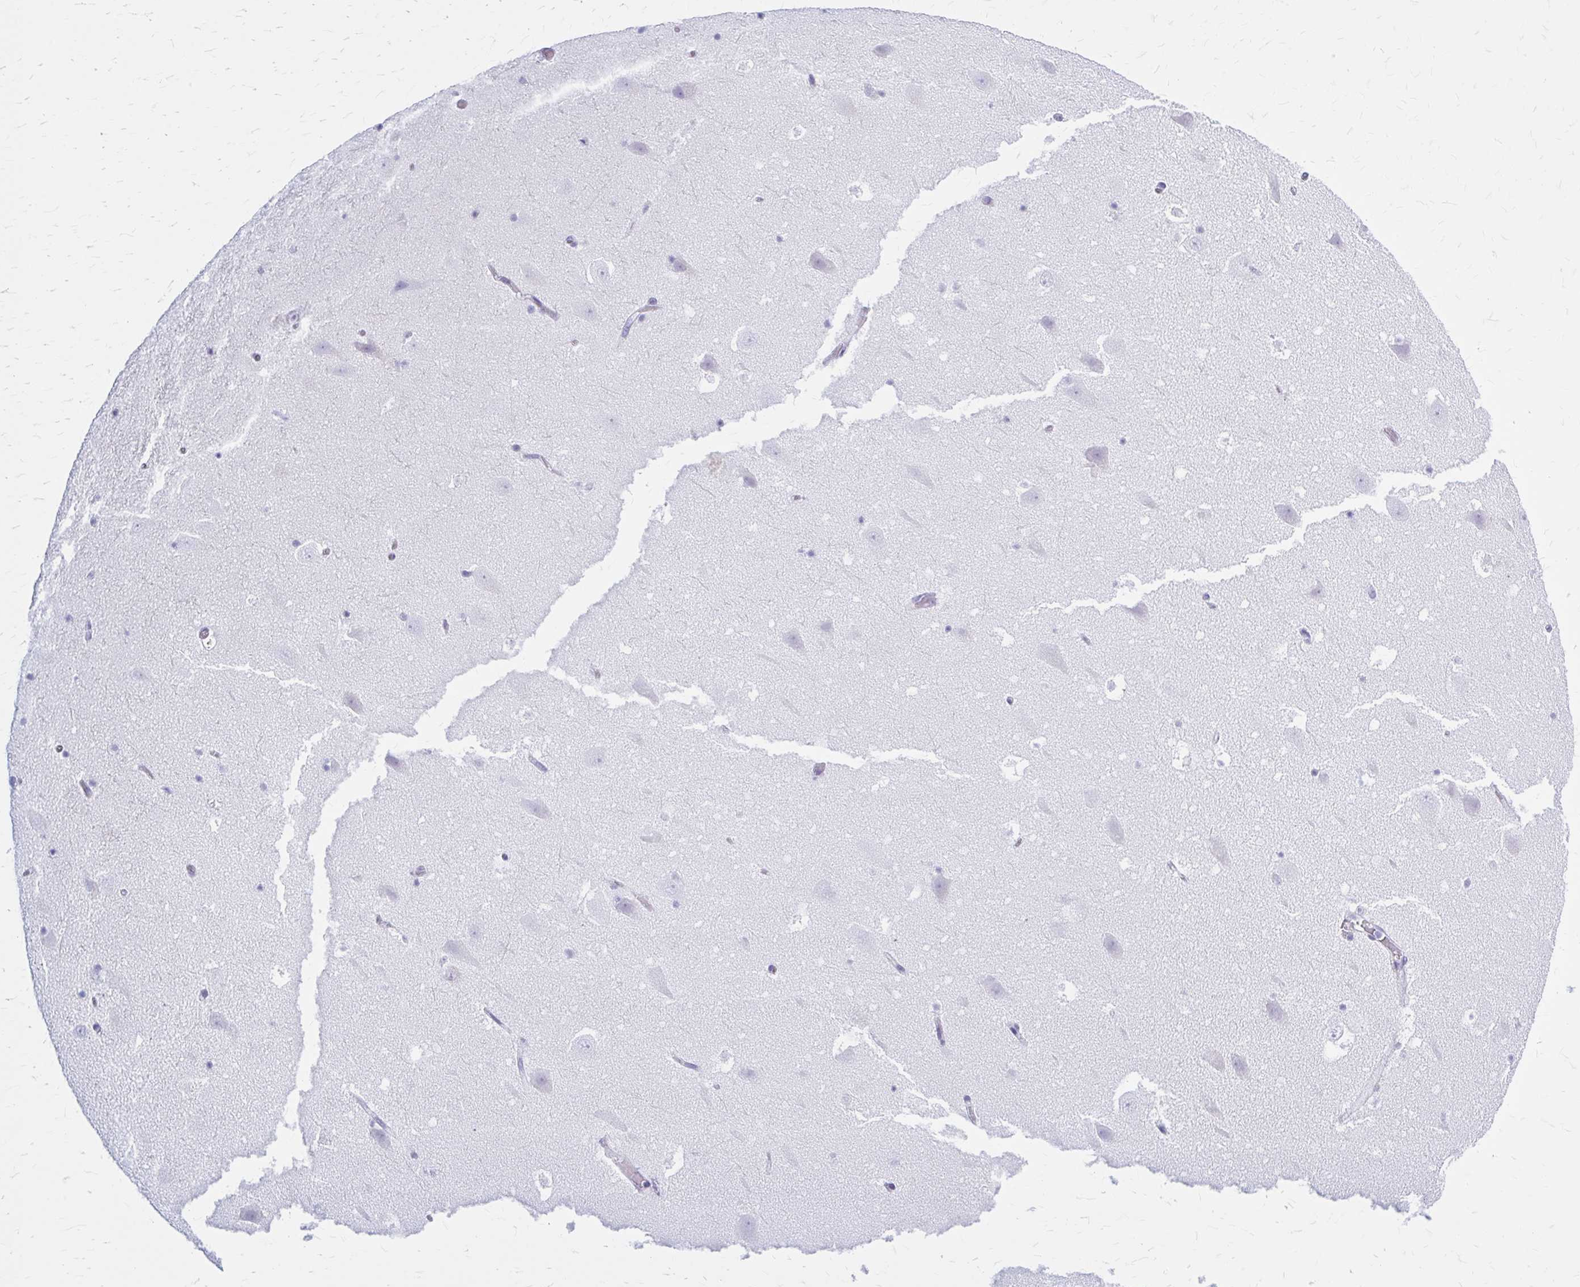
{"staining": {"intensity": "negative", "quantity": "none", "location": "none"}, "tissue": "hippocampus", "cell_type": "Glial cells", "image_type": "normal", "snomed": [{"axis": "morphology", "description": "Normal tissue, NOS"}, {"axis": "topography", "description": "Hippocampus"}], "caption": "DAB (3,3'-diaminobenzidine) immunohistochemical staining of normal hippocampus reveals no significant positivity in glial cells. (DAB immunohistochemistry (IHC) with hematoxylin counter stain).", "gene": "KLHDC7A", "patient": {"sex": "female", "age": 42}}